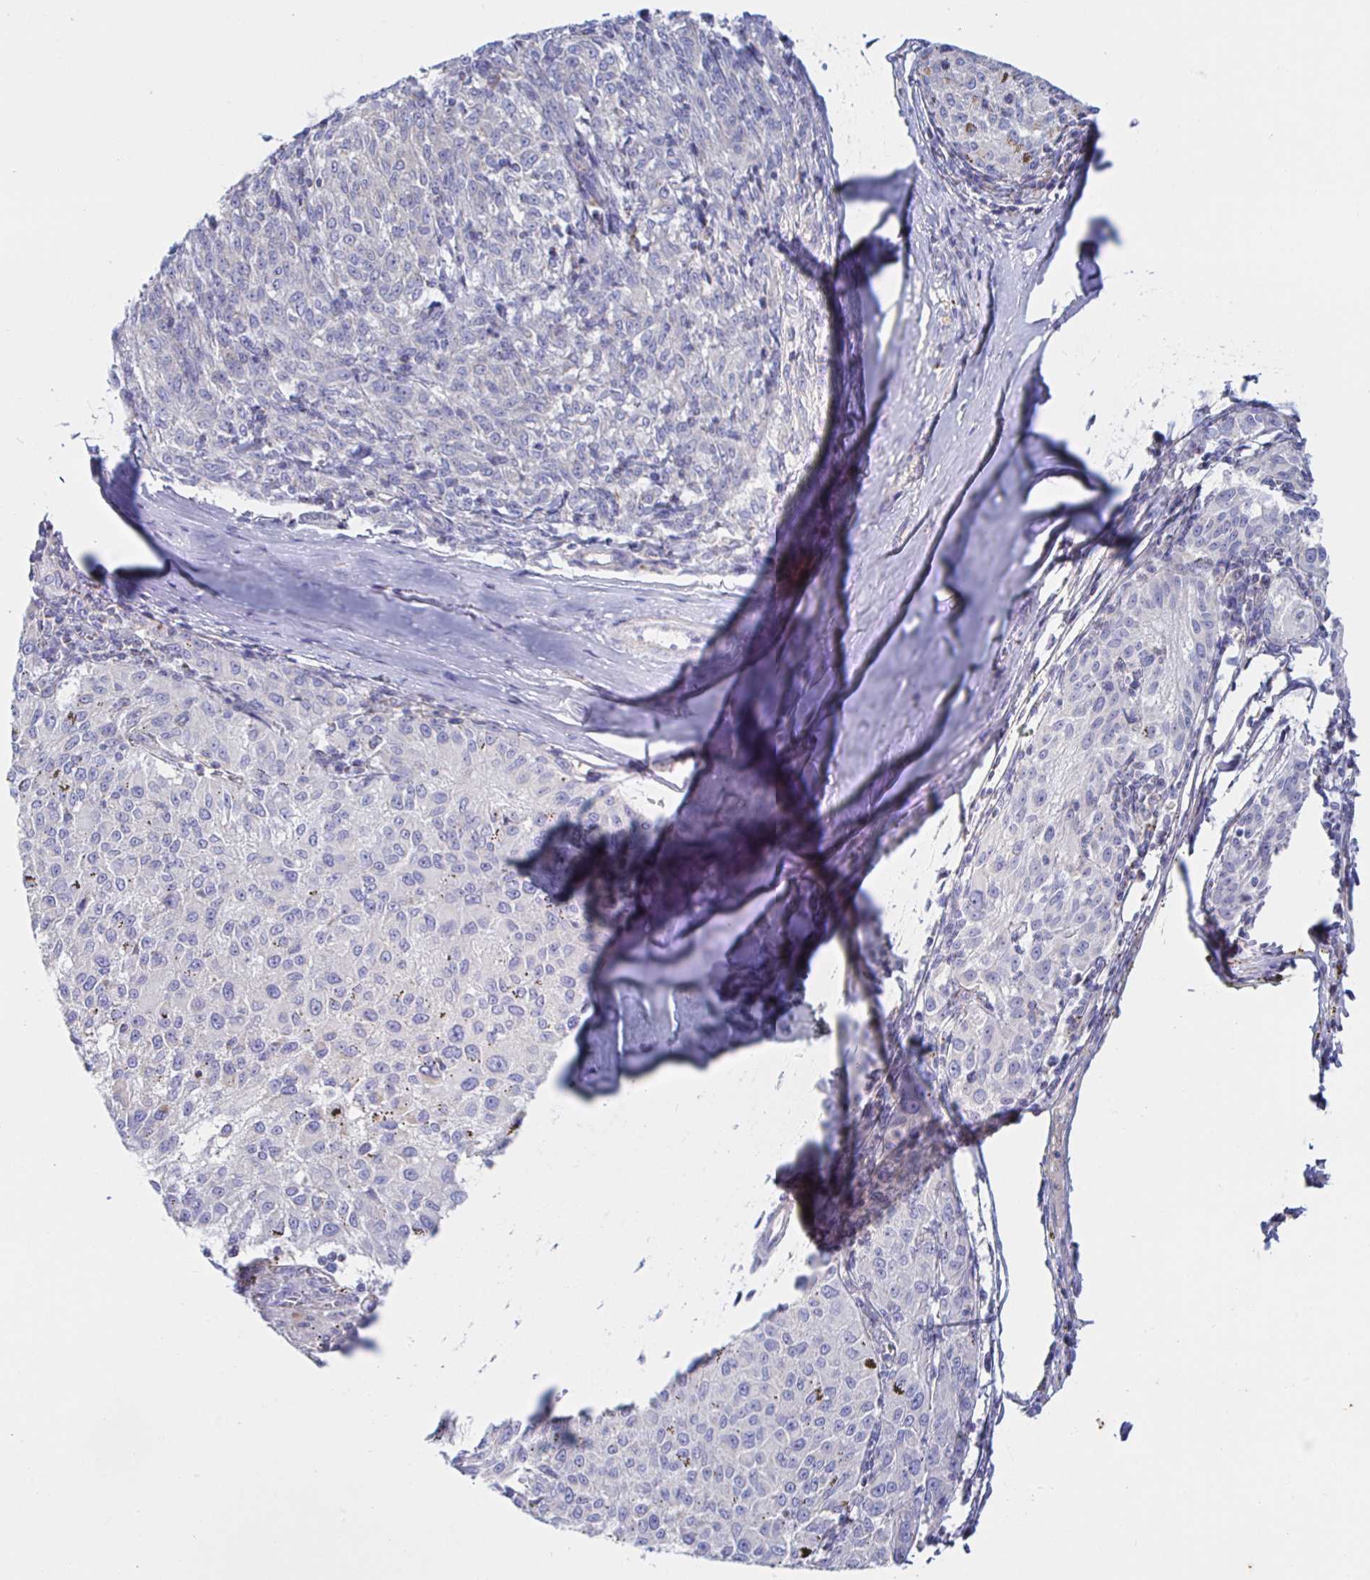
{"staining": {"intensity": "negative", "quantity": "none", "location": "none"}, "tissue": "melanoma", "cell_type": "Tumor cells", "image_type": "cancer", "snomed": [{"axis": "morphology", "description": "Malignant melanoma, NOS"}, {"axis": "topography", "description": "Skin"}], "caption": "The IHC image has no significant positivity in tumor cells of malignant melanoma tissue. (Stains: DAB immunohistochemistry (IHC) with hematoxylin counter stain, Microscopy: brightfield microscopy at high magnification).", "gene": "SYNGR4", "patient": {"sex": "female", "age": 72}}